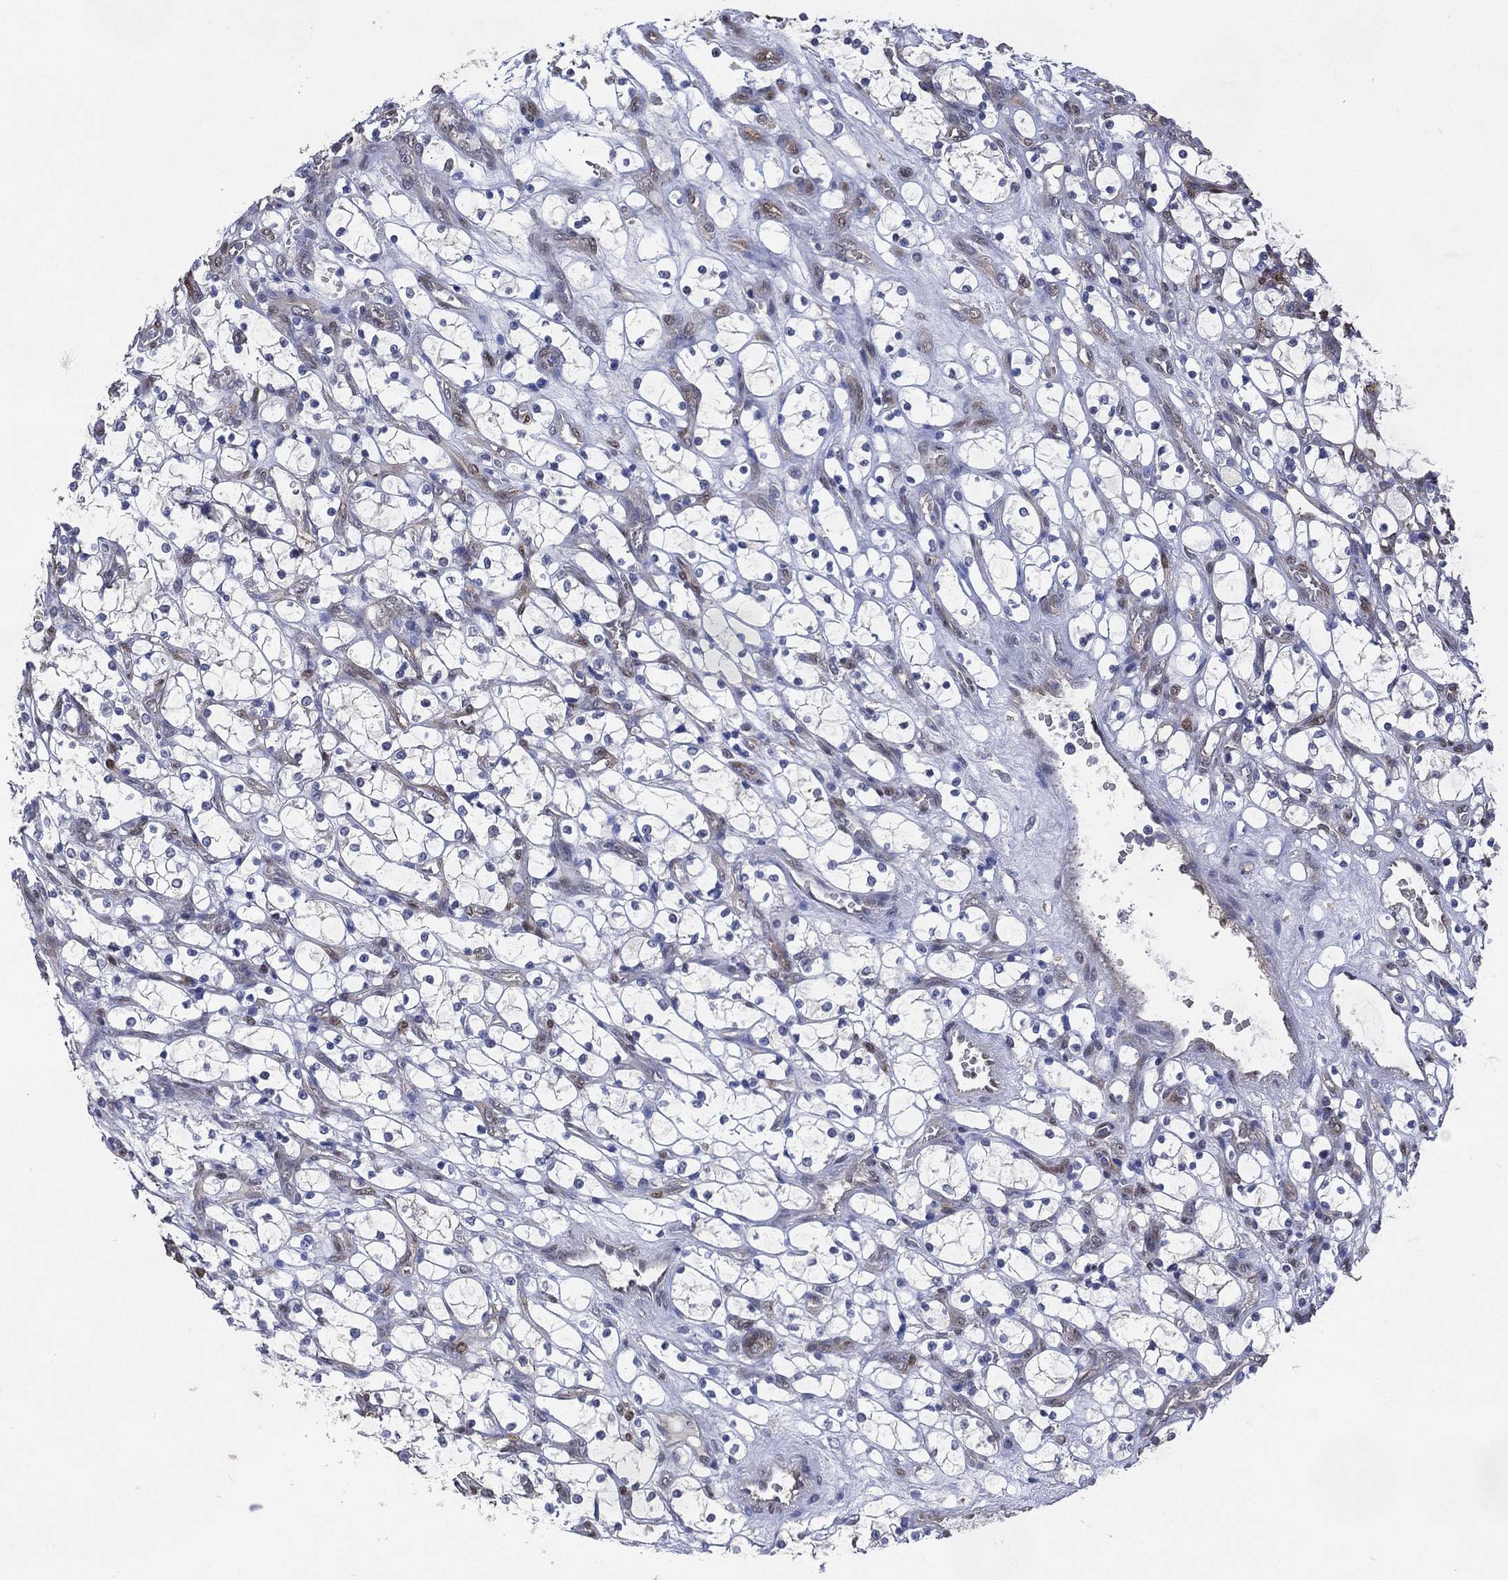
{"staining": {"intensity": "negative", "quantity": "none", "location": "none"}, "tissue": "renal cancer", "cell_type": "Tumor cells", "image_type": "cancer", "snomed": [{"axis": "morphology", "description": "Adenocarcinoma, NOS"}, {"axis": "topography", "description": "Kidney"}], "caption": "There is no significant staining in tumor cells of renal cancer (adenocarcinoma).", "gene": "AK1", "patient": {"sex": "female", "age": 69}}